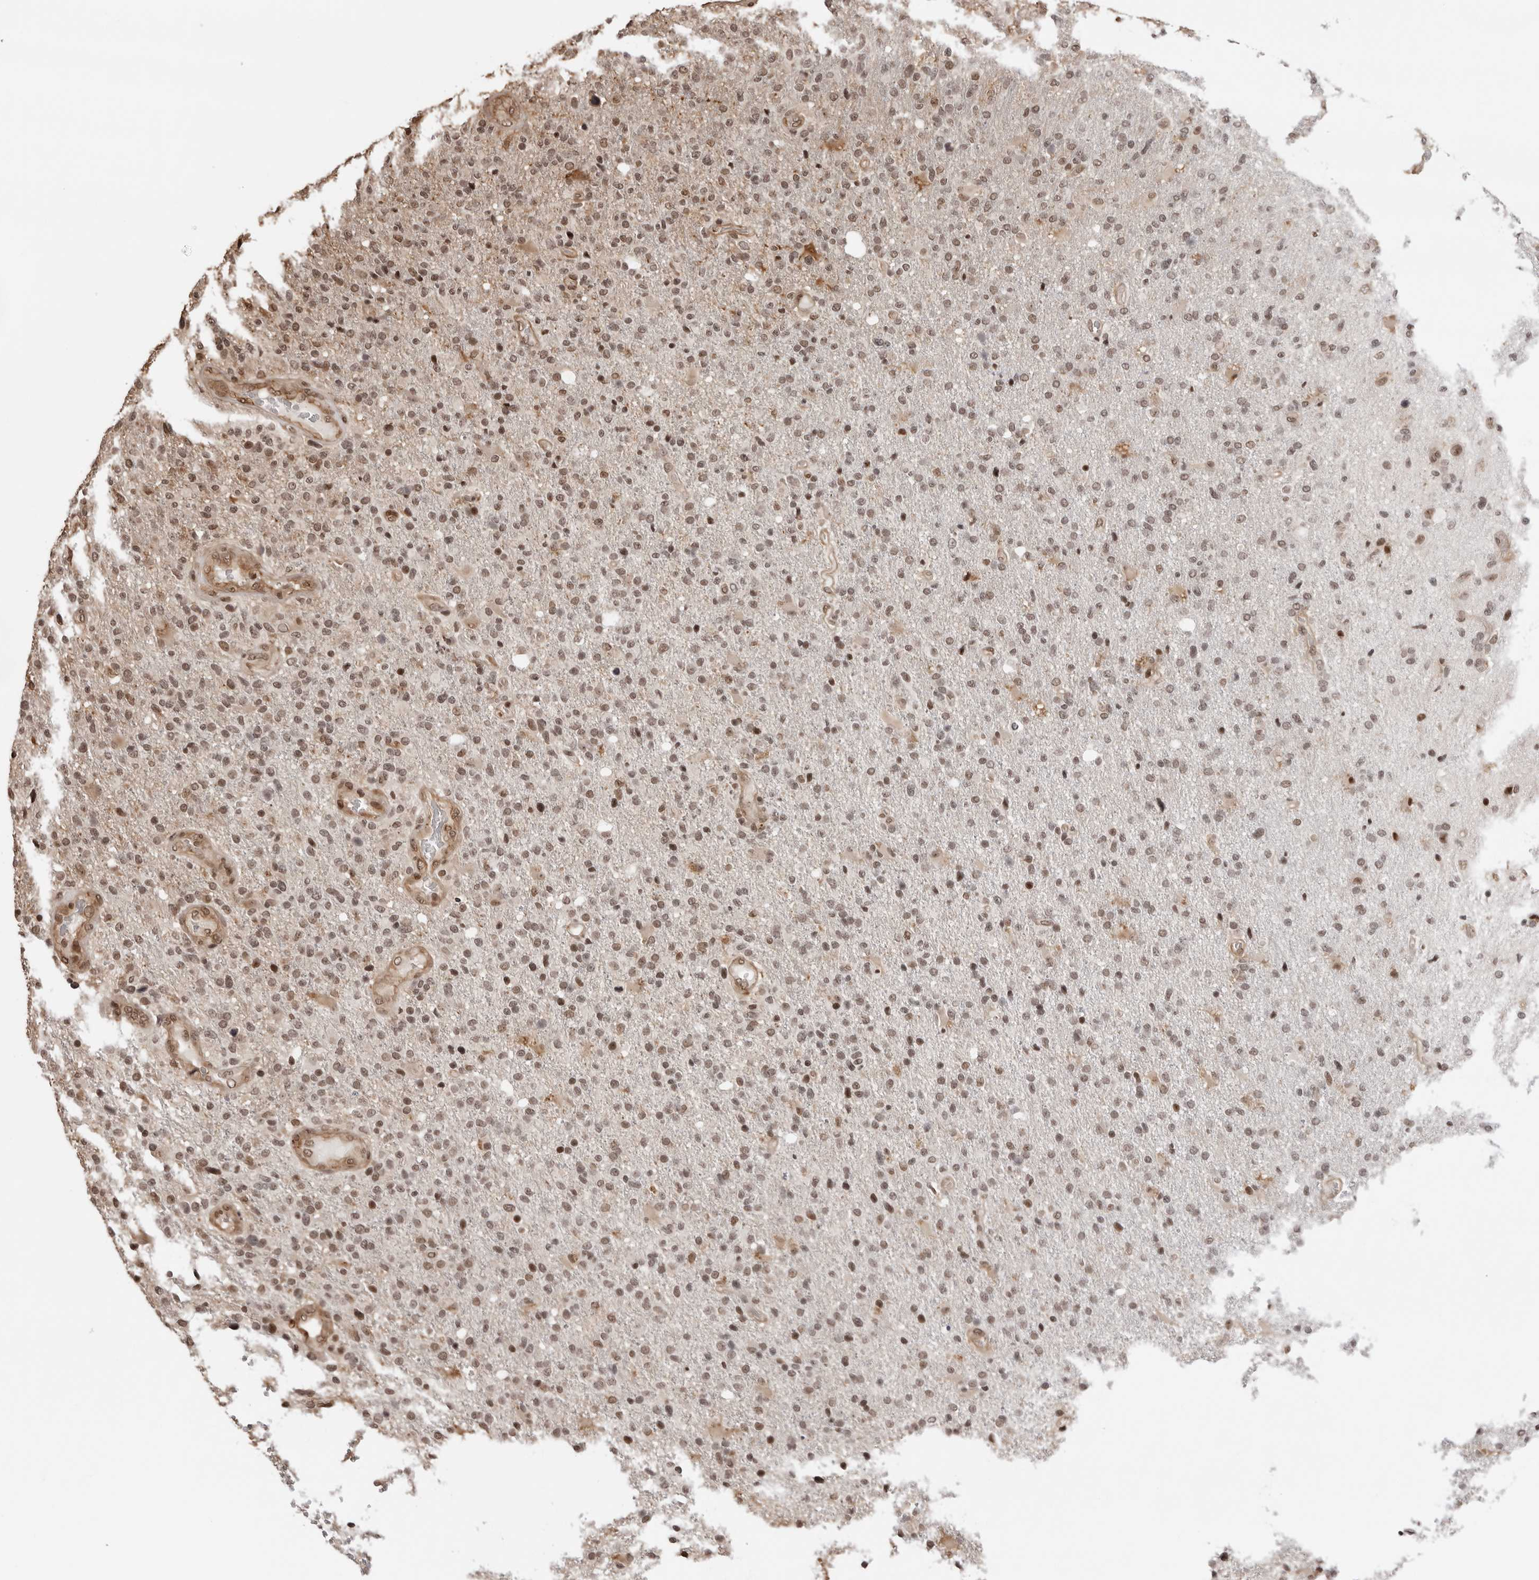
{"staining": {"intensity": "moderate", "quantity": ">75%", "location": "nuclear"}, "tissue": "glioma", "cell_type": "Tumor cells", "image_type": "cancer", "snomed": [{"axis": "morphology", "description": "Glioma, malignant, High grade"}, {"axis": "topography", "description": "Brain"}], "caption": "Immunohistochemistry (IHC) histopathology image of glioma stained for a protein (brown), which exhibits medium levels of moderate nuclear positivity in approximately >75% of tumor cells.", "gene": "SDE2", "patient": {"sex": "male", "age": 72}}